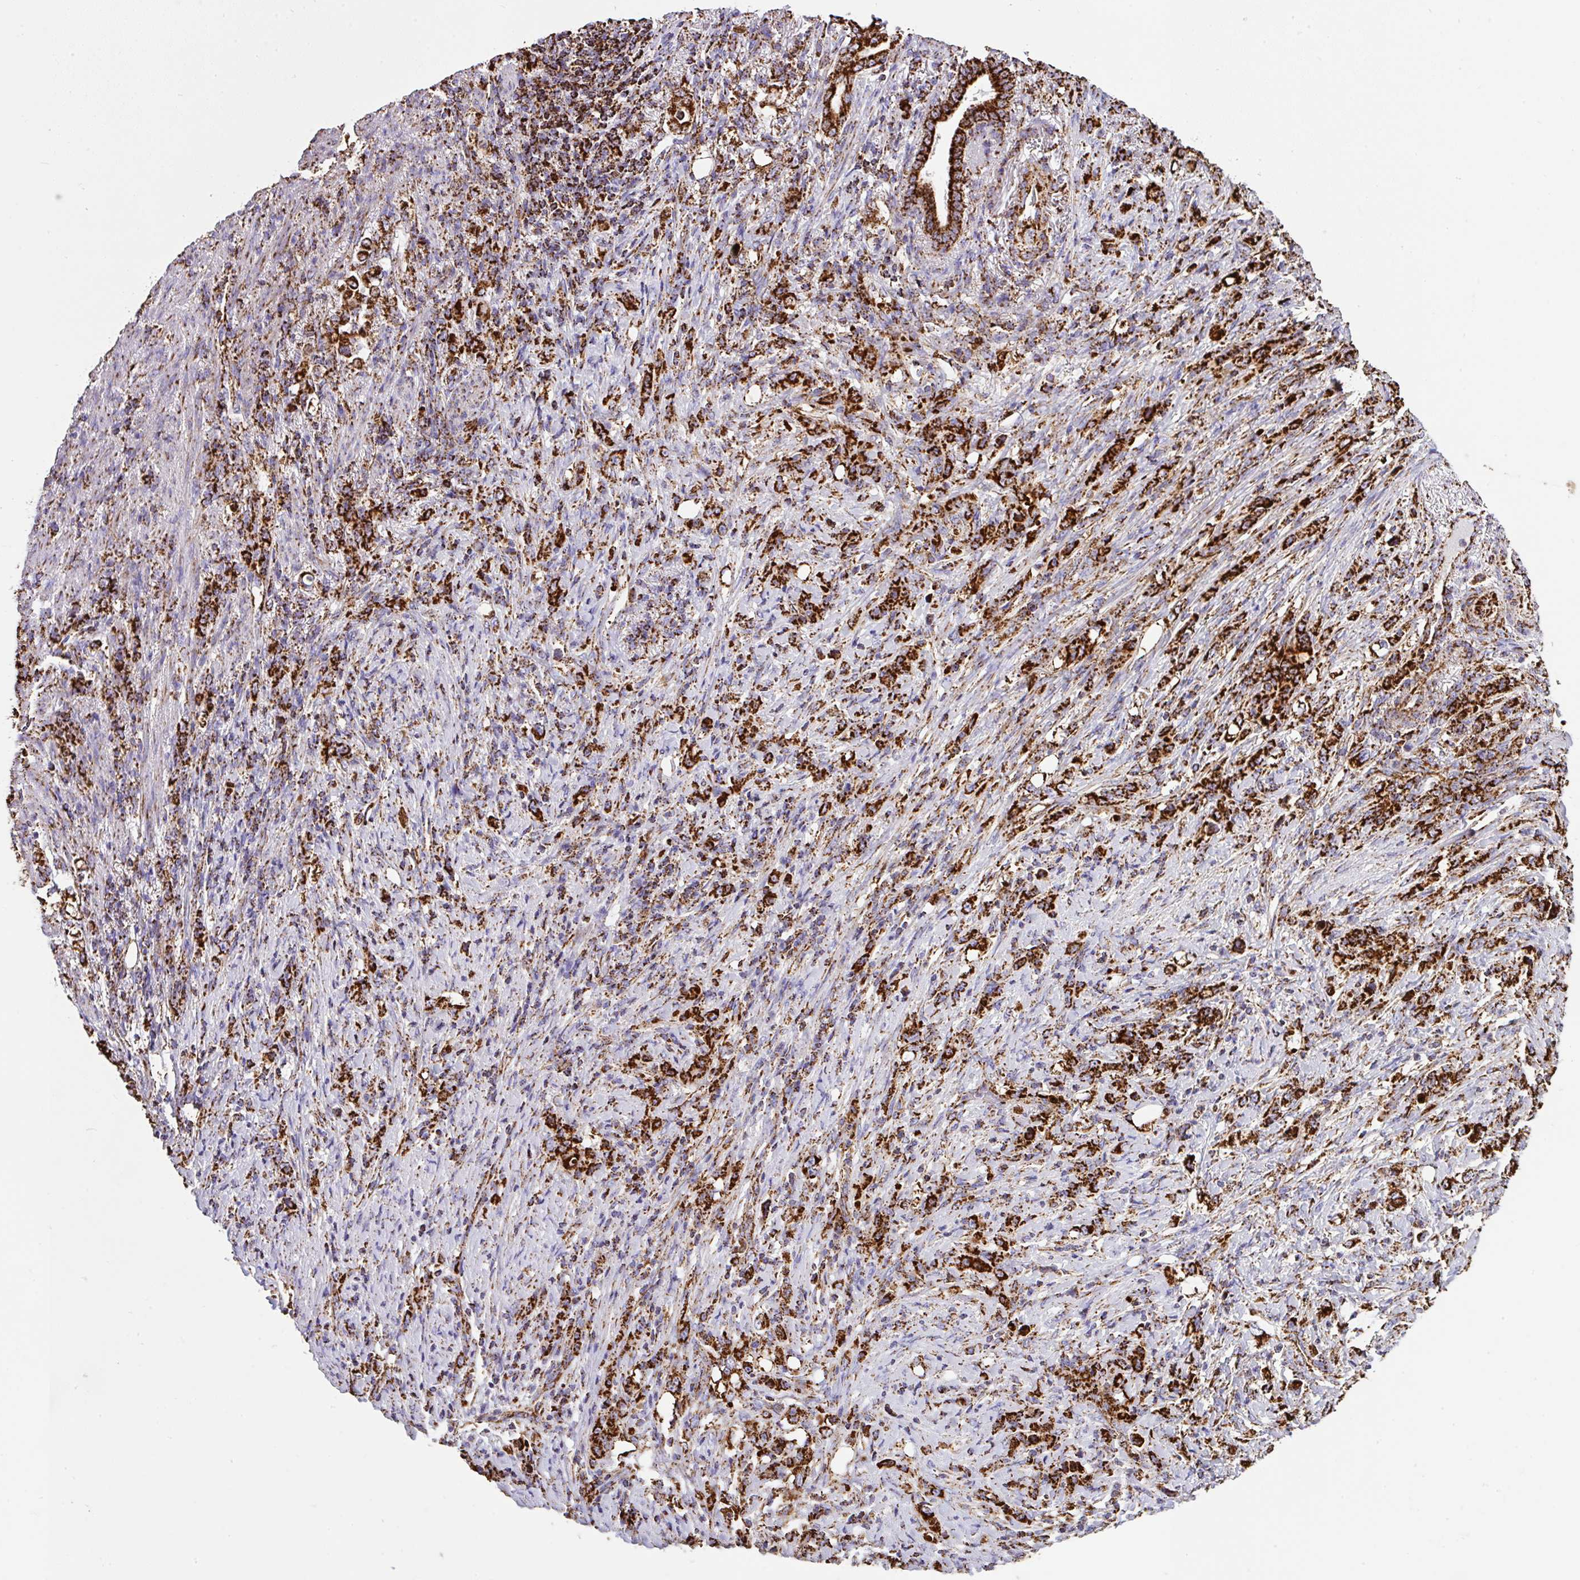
{"staining": {"intensity": "strong", "quantity": ">75%", "location": "cytoplasmic/membranous"}, "tissue": "stomach cancer", "cell_type": "Tumor cells", "image_type": "cancer", "snomed": [{"axis": "morphology", "description": "Normal tissue, NOS"}, {"axis": "morphology", "description": "Adenocarcinoma, NOS"}, {"axis": "topography", "description": "Stomach"}], "caption": "Adenocarcinoma (stomach) stained for a protein demonstrates strong cytoplasmic/membranous positivity in tumor cells.", "gene": "ANKRD33B", "patient": {"sex": "female", "age": 79}}